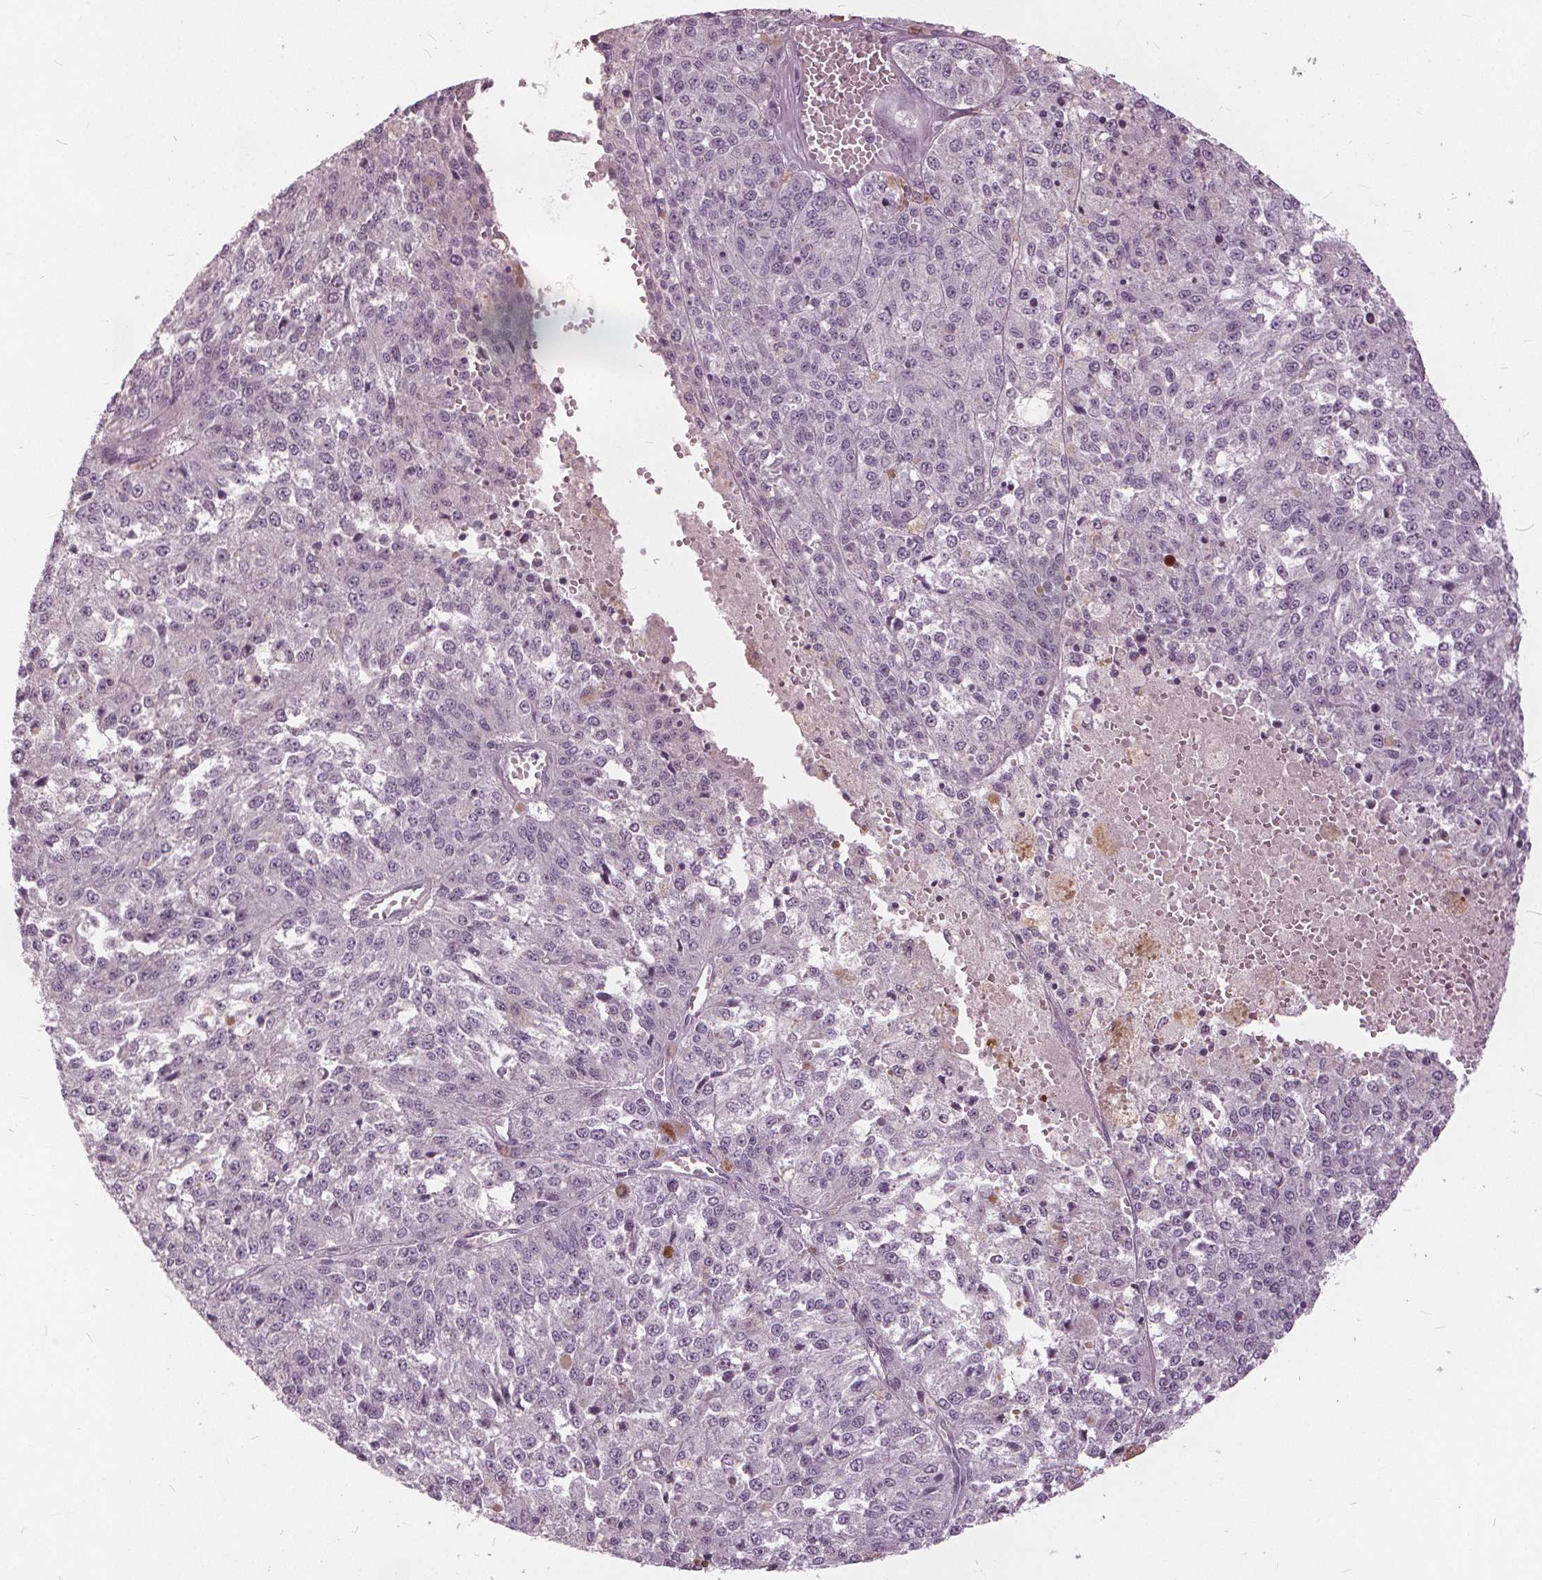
{"staining": {"intensity": "negative", "quantity": "none", "location": "none"}, "tissue": "melanoma", "cell_type": "Tumor cells", "image_type": "cancer", "snomed": [{"axis": "morphology", "description": "Malignant melanoma, Metastatic site"}, {"axis": "topography", "description": "Lymph node"}], "caption": "IHC image of human melanoma stained for a protein (brown), which displays no expression in tumor cells.", "gene": "KLK13", "patient": {"sex": "female", "age": 64}}